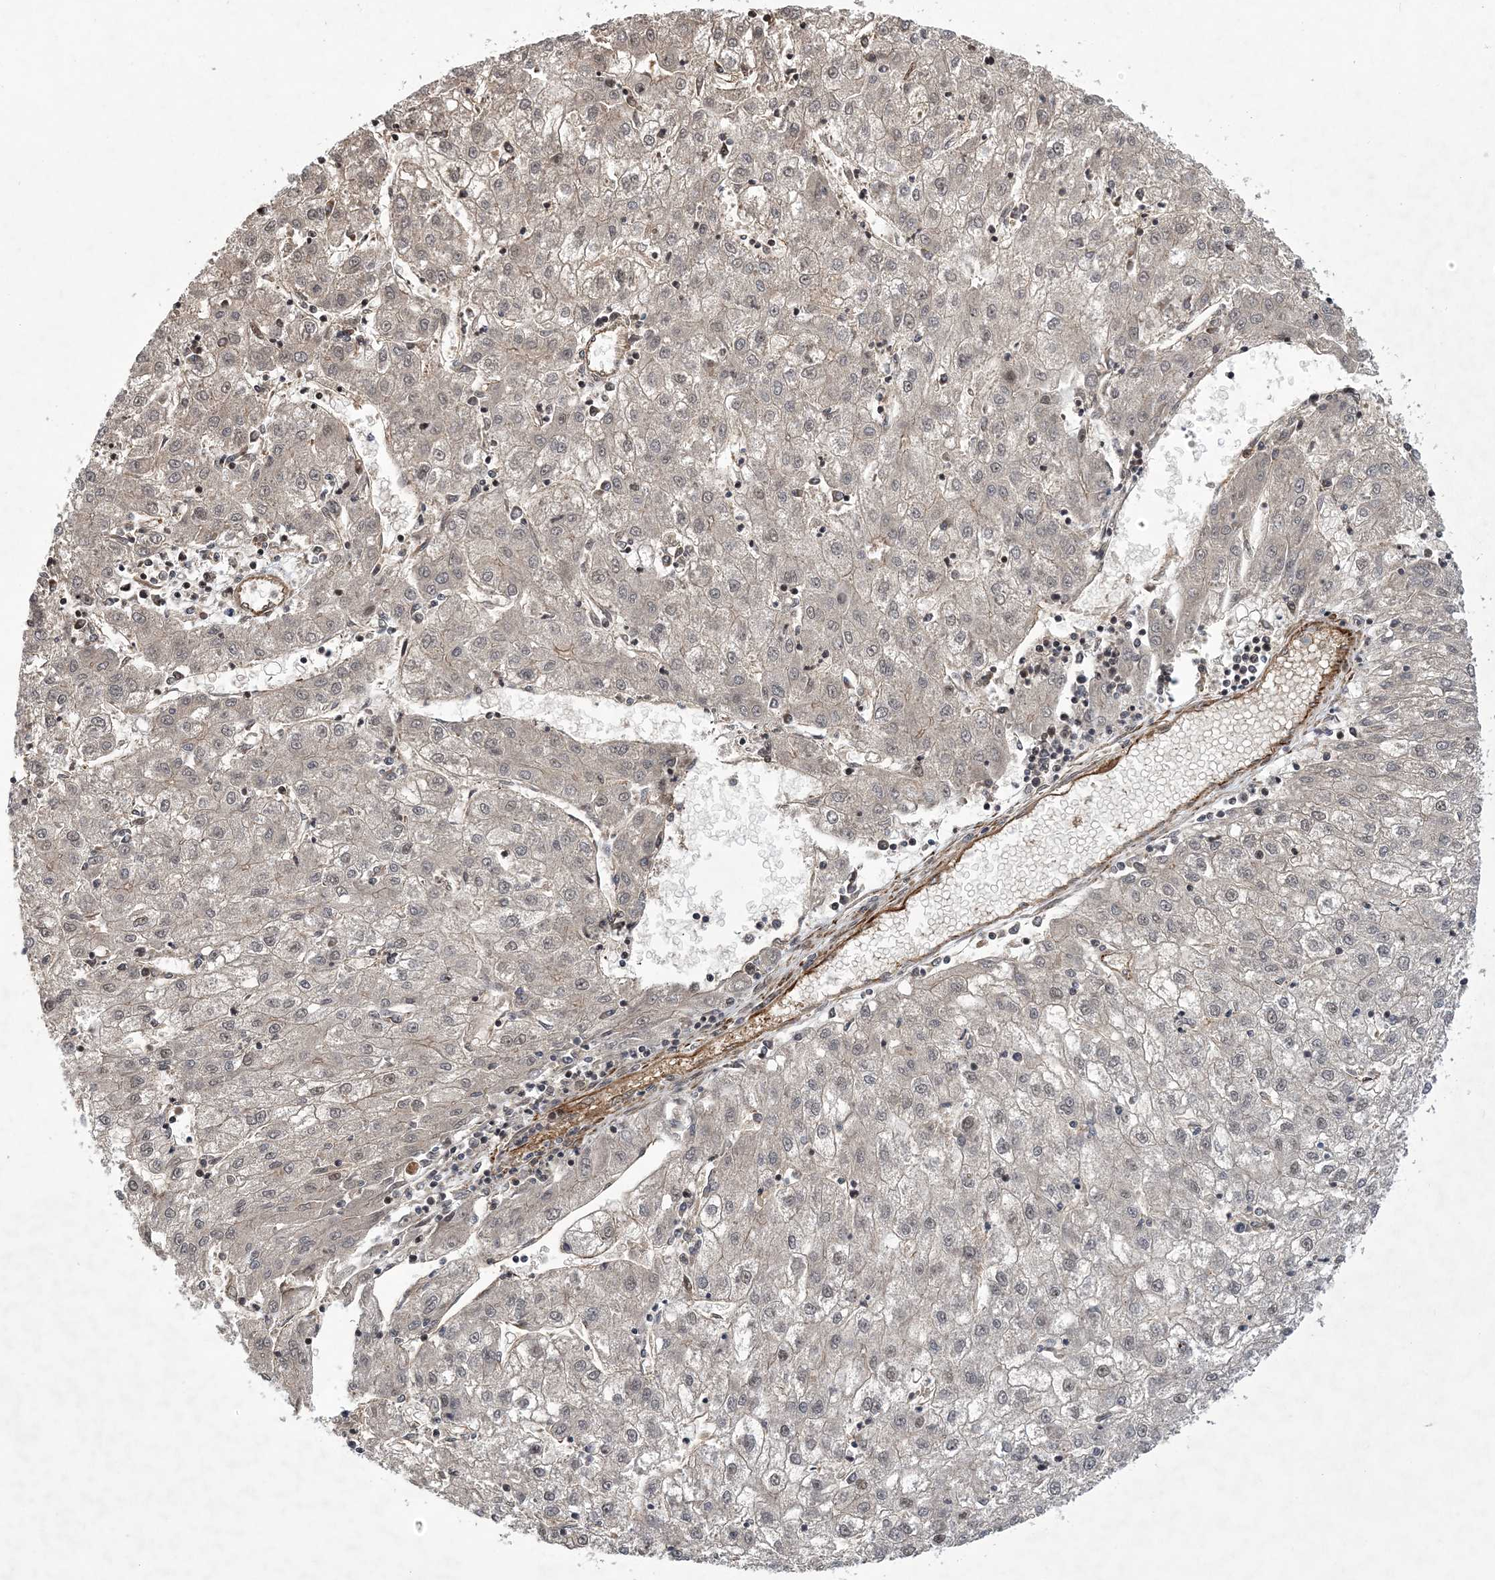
{"staining": {"intensity": "weak", "quantity": "<25%", "location": "nuclear"}, "tissue": "liver cancer", "cell_type": "Tumor cells", "image_type": "cancer", "snomed": [{"axis": "morphology", "description": "Carcinoma, Hepatocellular, NOS"}, {"axis": "topography", "description": "Liver"}], "caption": "A micrograph of liver cancer (hepatocellular carcinoma) stained for a protein exhibits no brown staining in tumor cells.", "gene": "CALN1", "patient": {"sex": "male", "age": 72}}